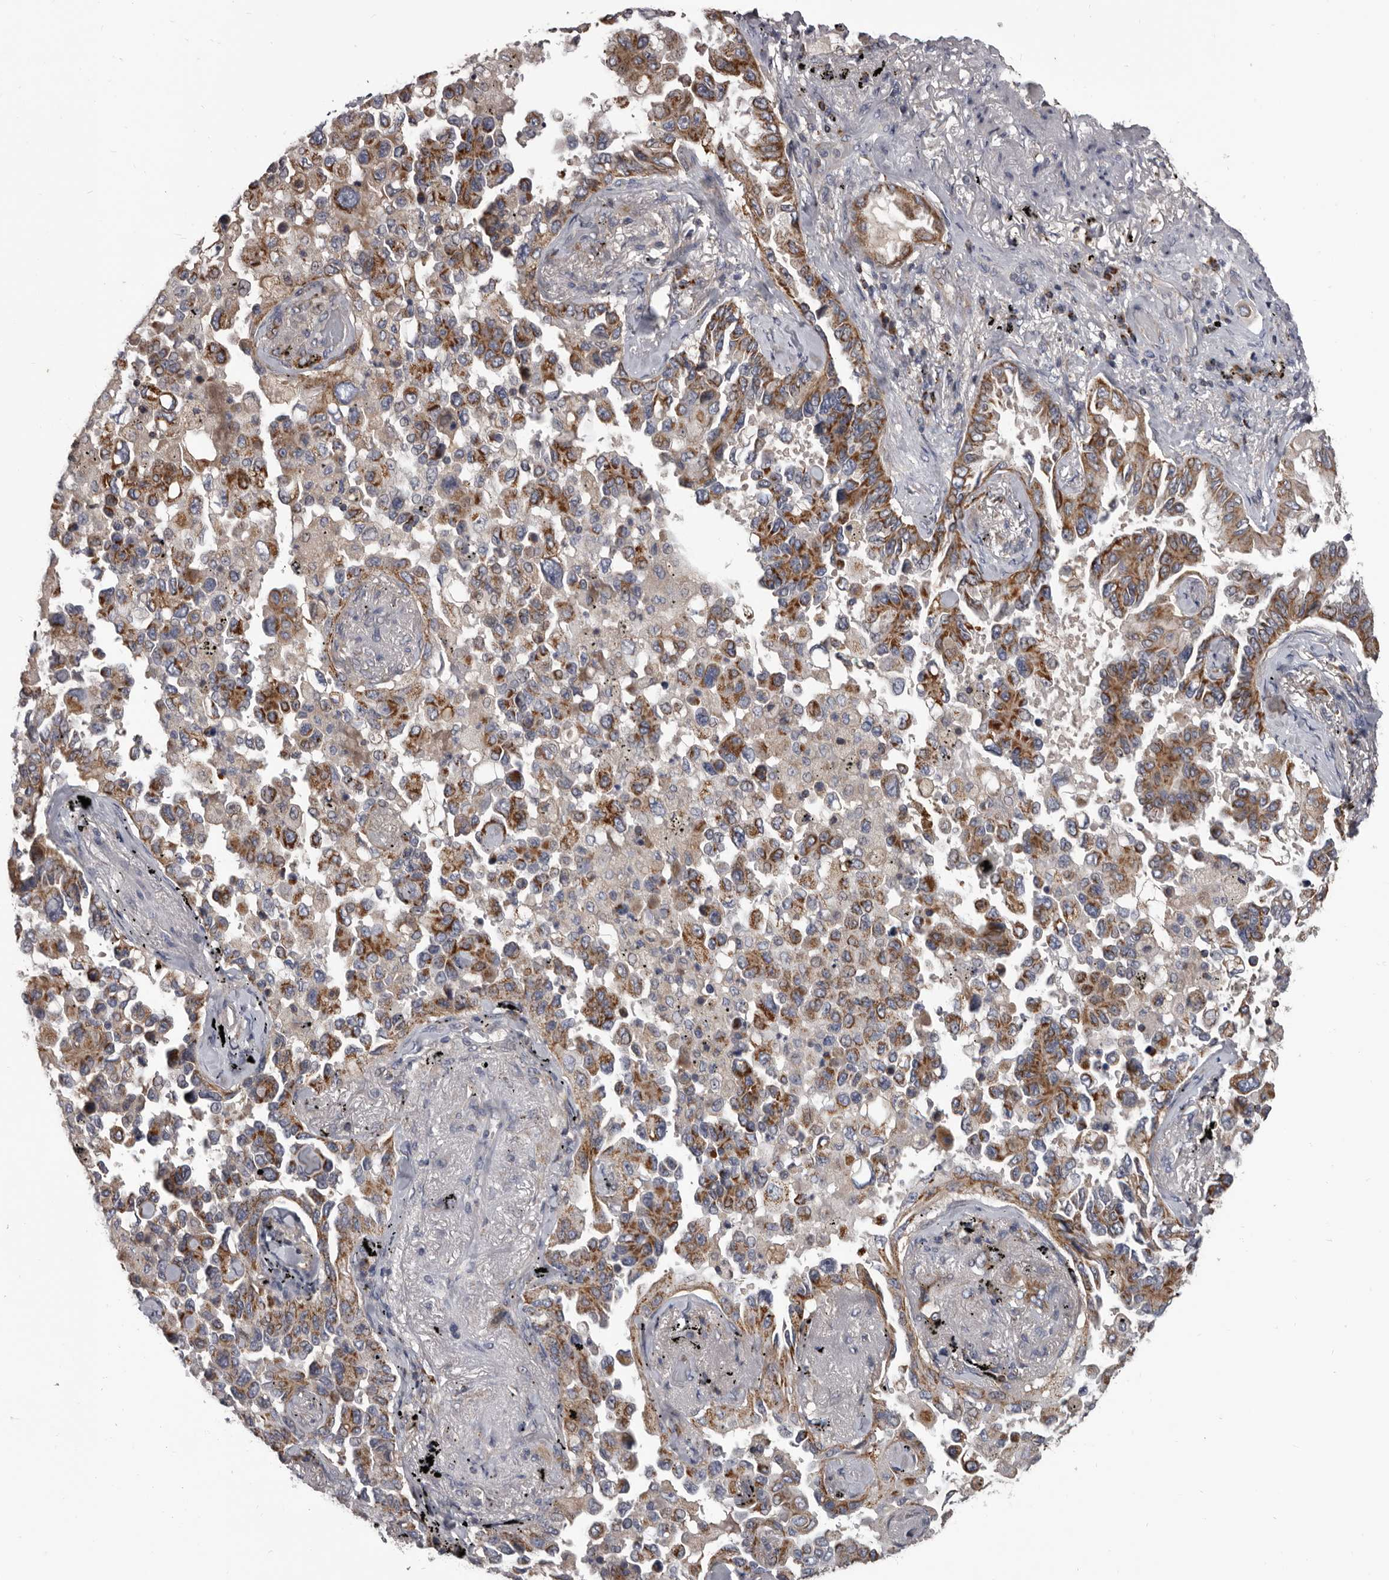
{"staining": {"intensity": "moderate", "quantity": ">75%", "location": "cytoplasmic/membranous"}, "tissue": "lung cancer", "cell_type": "Tumor cells", "image_type": "cancer", "snomed": [{"axis": "morphology", "description": "Adenocarcinoma, NOS"}, {"axis": "topography", "description": "Lung"}], "caption": "Protein expression by immunohistochemistry exhibits moderate cytoplasmic/membranous staining in about >75% of tumor cells in adenocarcinoma (lung).", "gene": "ALDH5A1", "patient": {"sex": "female", "age": 67}}